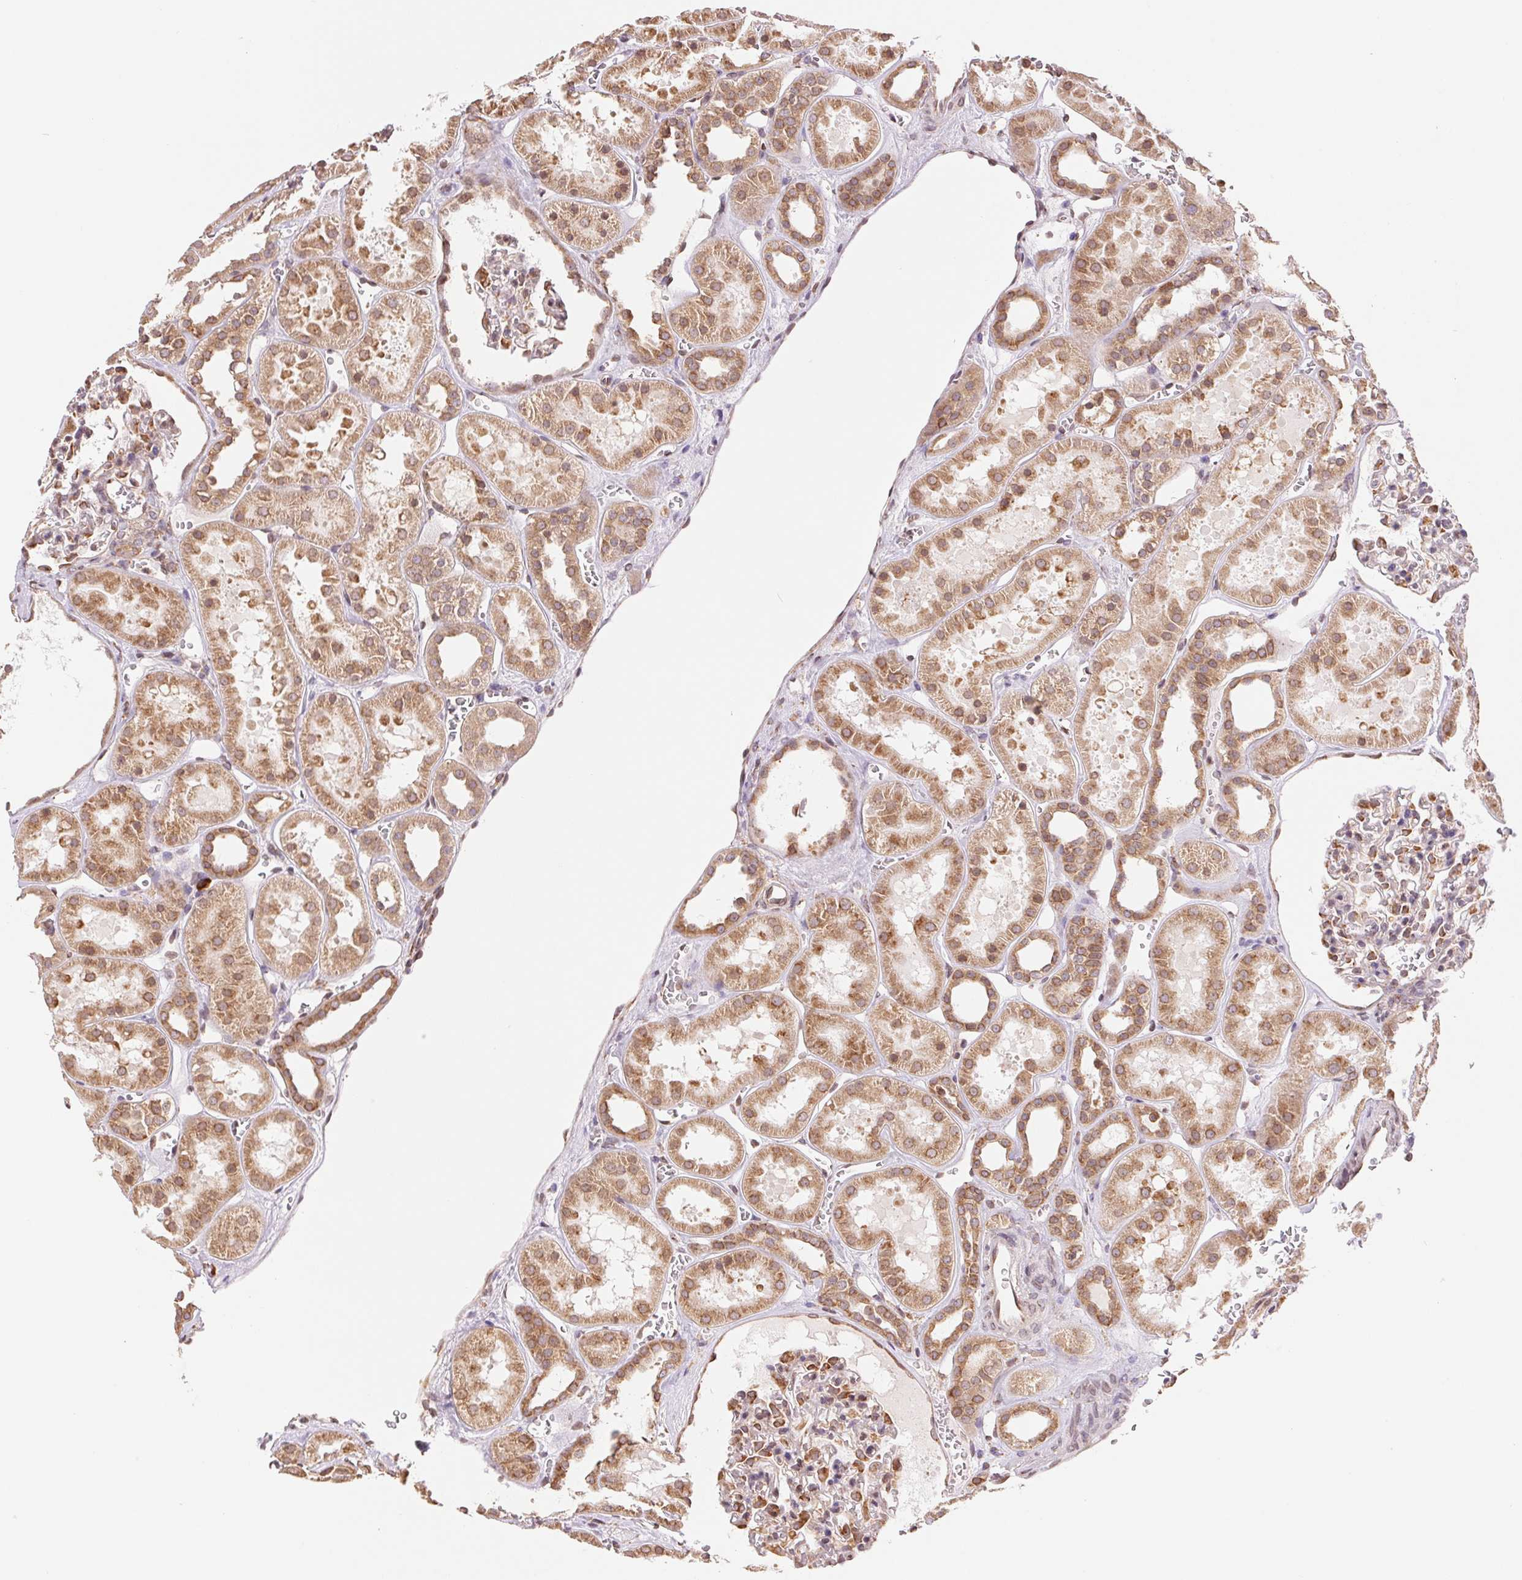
{"staining": {"intensity": "moderate", "quantity": "<25%", "location": "cytoplasmic/membranous"}, "tissue": "kidney", "cell_type": "Cells in glomeruli", "image_type": "normal", "snomed": [{"axis": "morphology", "description": "Normal tissue, NOS"}, {"axis": "topography", "description": "Kidney"}], "caption": "A micrograph showing moderate cytoplasmic/membranous staining in about <25% of cells in glomeruli in unremarkable kidney, as visualized by brown immunohistochemical staining.", "gene": "RPN1", "patient": {"sex": "female", "age": 41}}